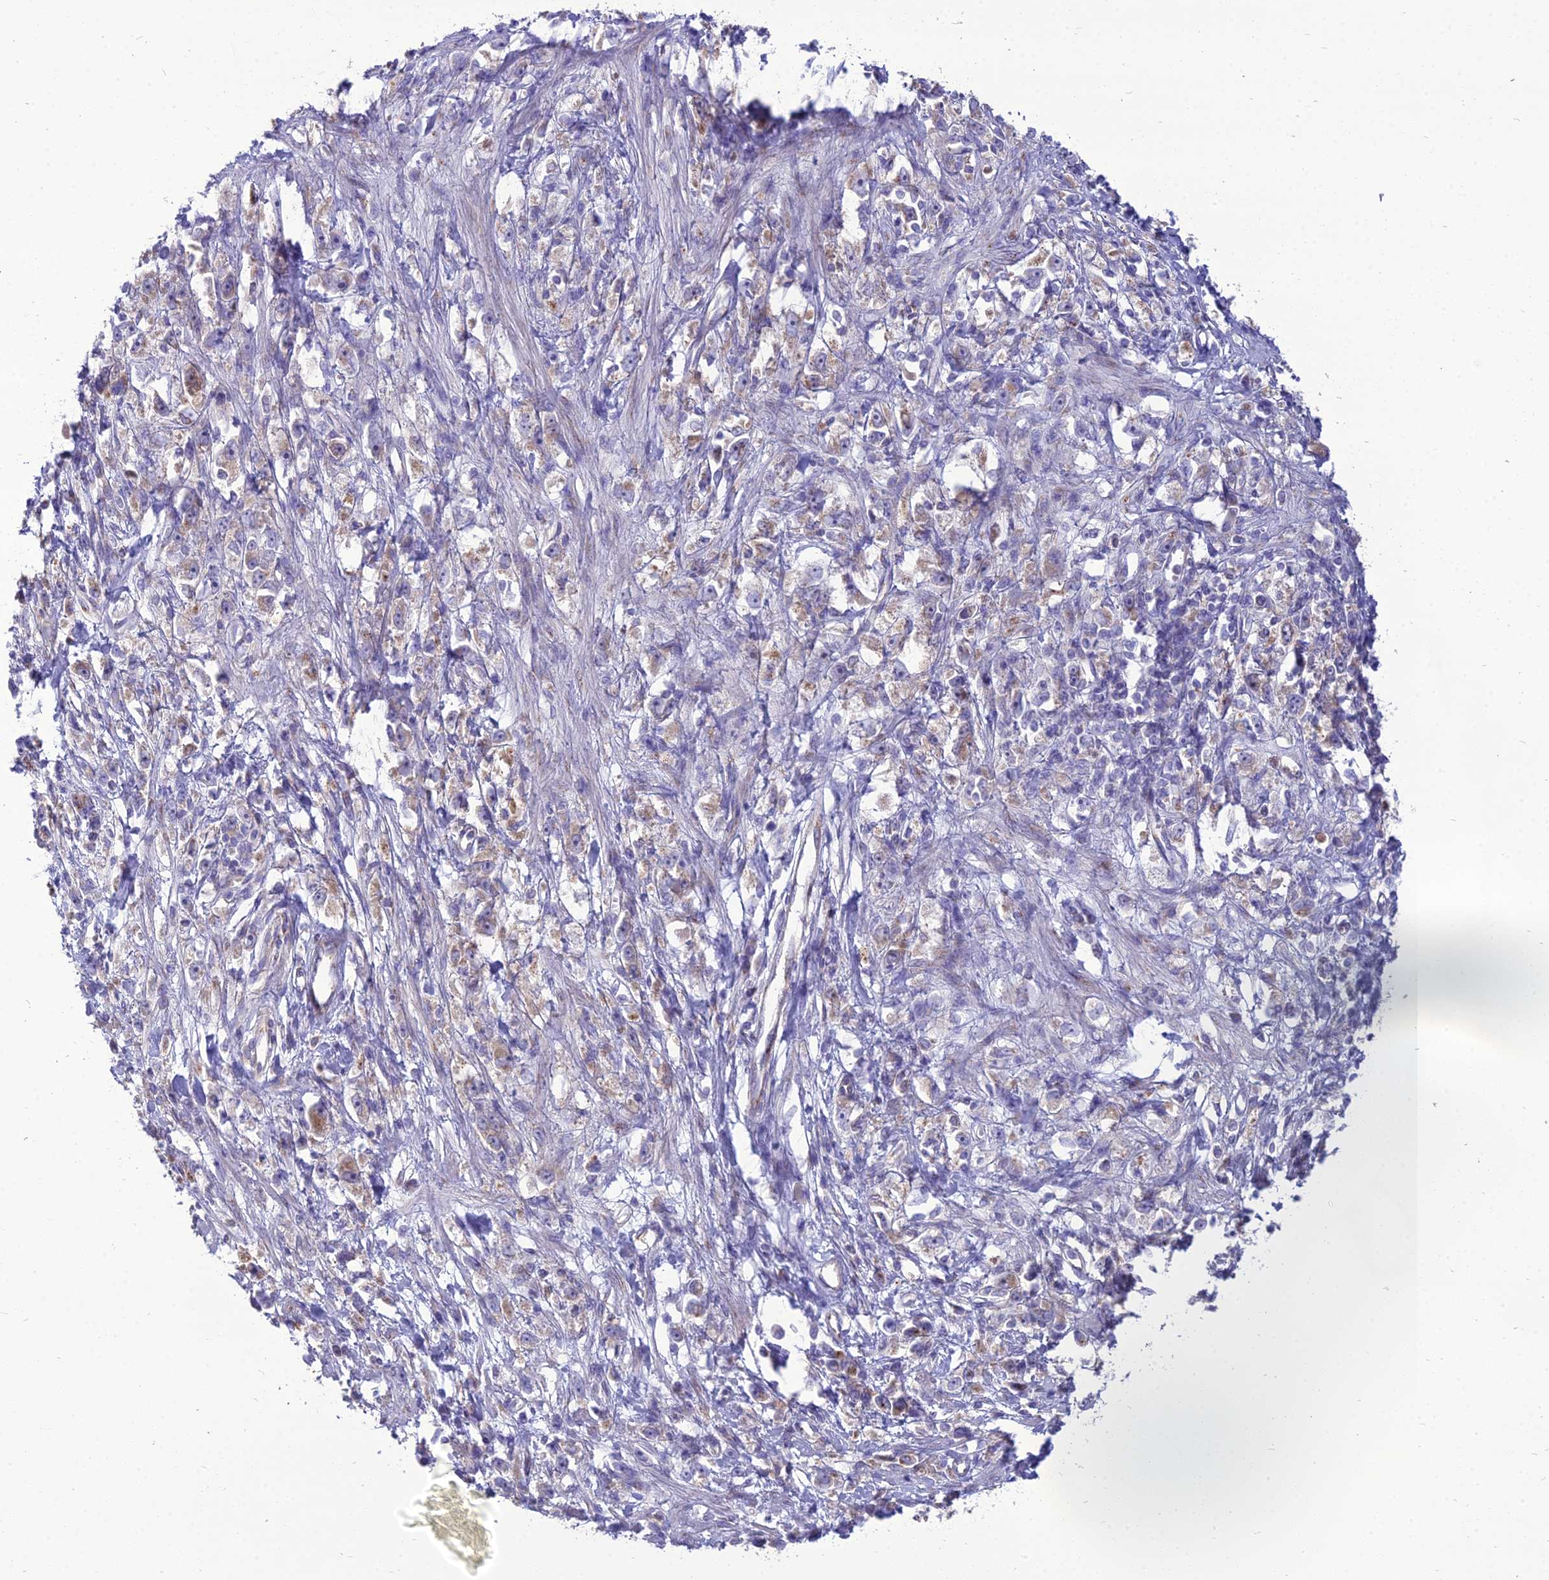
{"staining": {"intensity": "weak", "quantity": "25%-75%", "location": "cytoplasmic/membranous"}, "tissue": "stomach cancer", "cell_type": "Tumor cells", "image_type": "cancer", "snomed": [{"axis": "morphology", "description": "Adenocarcinoma, NOS"}, {"axis": "topography", "description": "Stomach"}], "caption": "A micrograph showing weak cytoplasmic/membranous staining in about 25%-75% of tumor cells in stomach adenocarcinoma, as visualized by brown immunohistochemical staining.", "gene": "SPRYD7", "patient": {"sex": "female", "age": 59}}